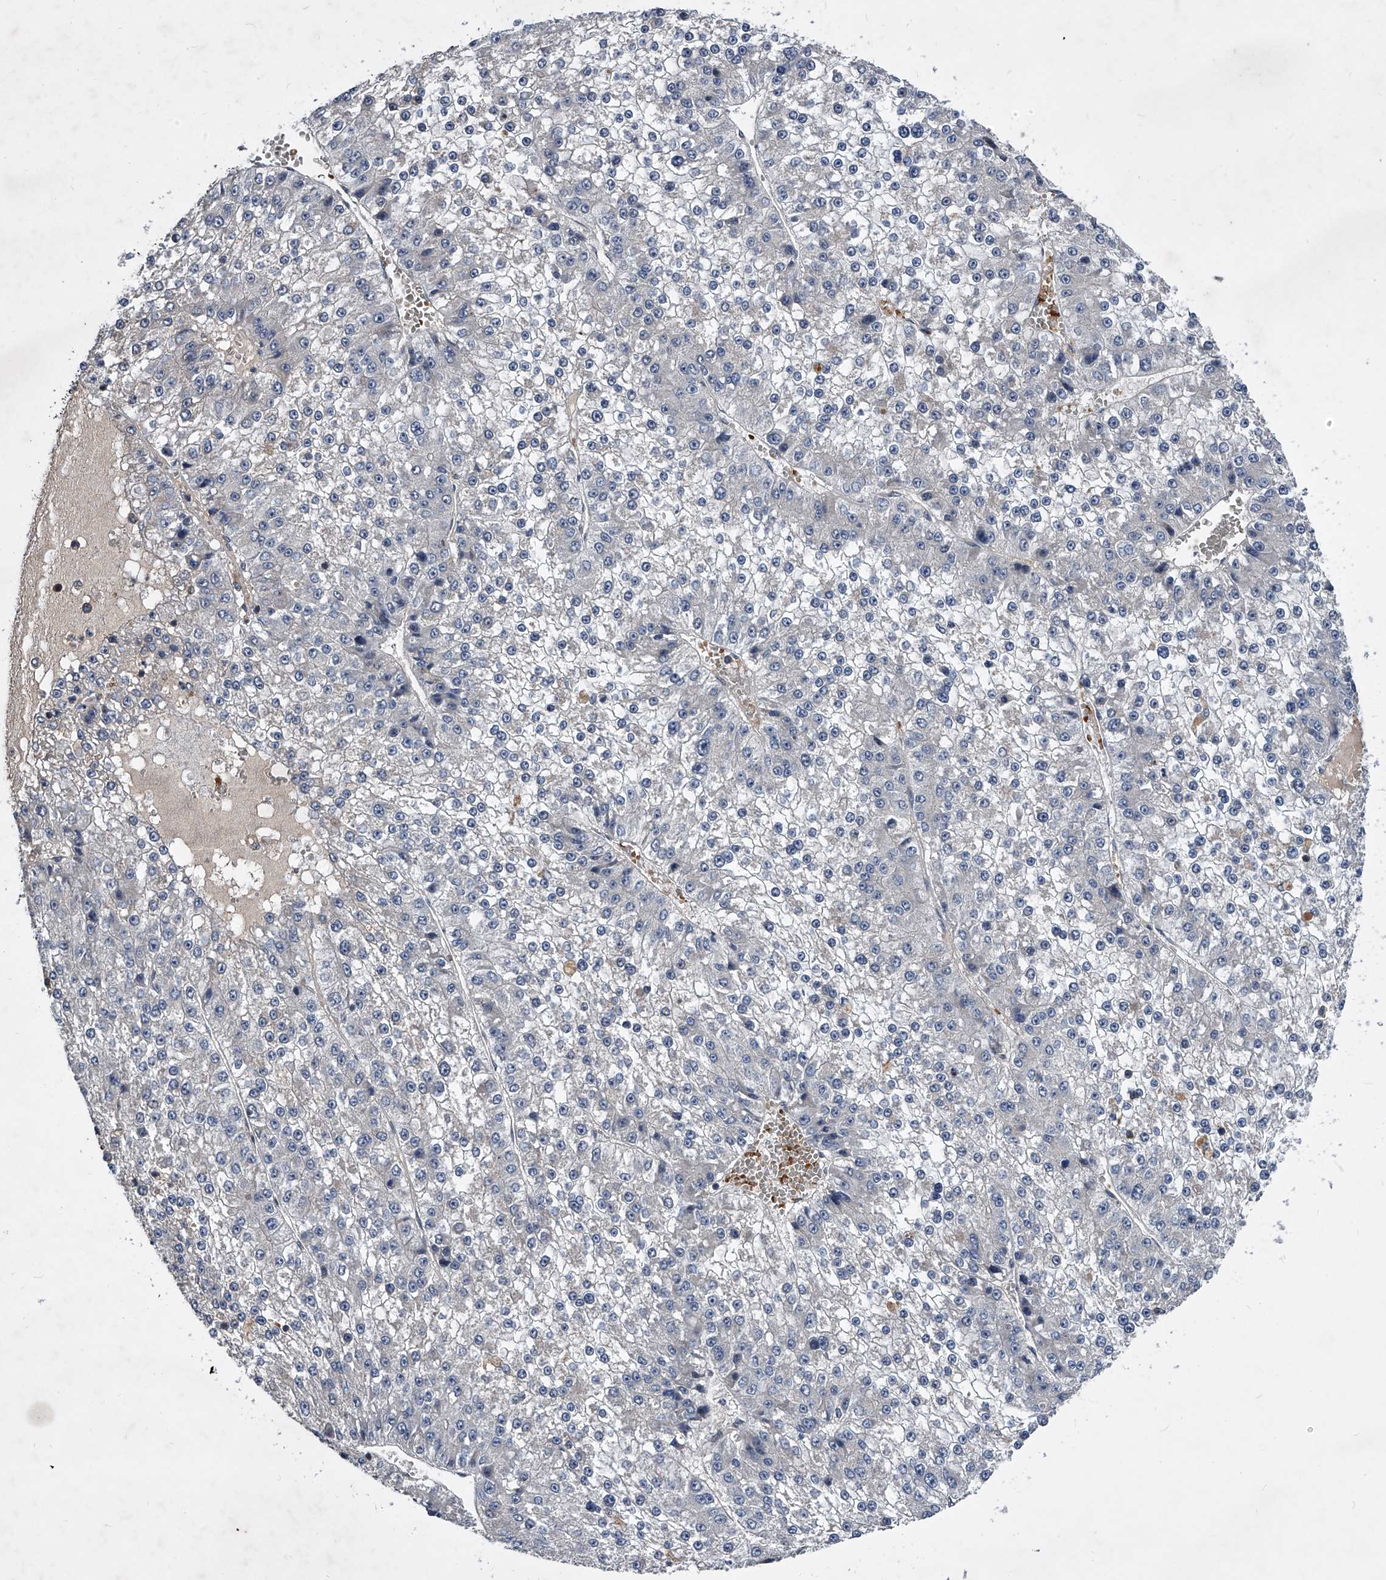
{"staining": {"intensity": "negative", "quantity": "none", "location": "none"}, "tissue": "liver cancer", "cell_type": "Tumor cells", "image_type": "cancer", "snomed": [{"axis": "morphology", "description": "Carcinoma, Hepatocellular, NOS"}, {"axis": "topography", "description": "Liver"}], "caption": "IHC photomicrograph of neoplastic tissue: human hepatocellular carcinoma (liver) stained with DAB (3,3'-diaminobenzidine) displays no significant protein staining in tumor cells.", "gene": "ZNF30", "patient": {"sex": "female", "age": 73}}